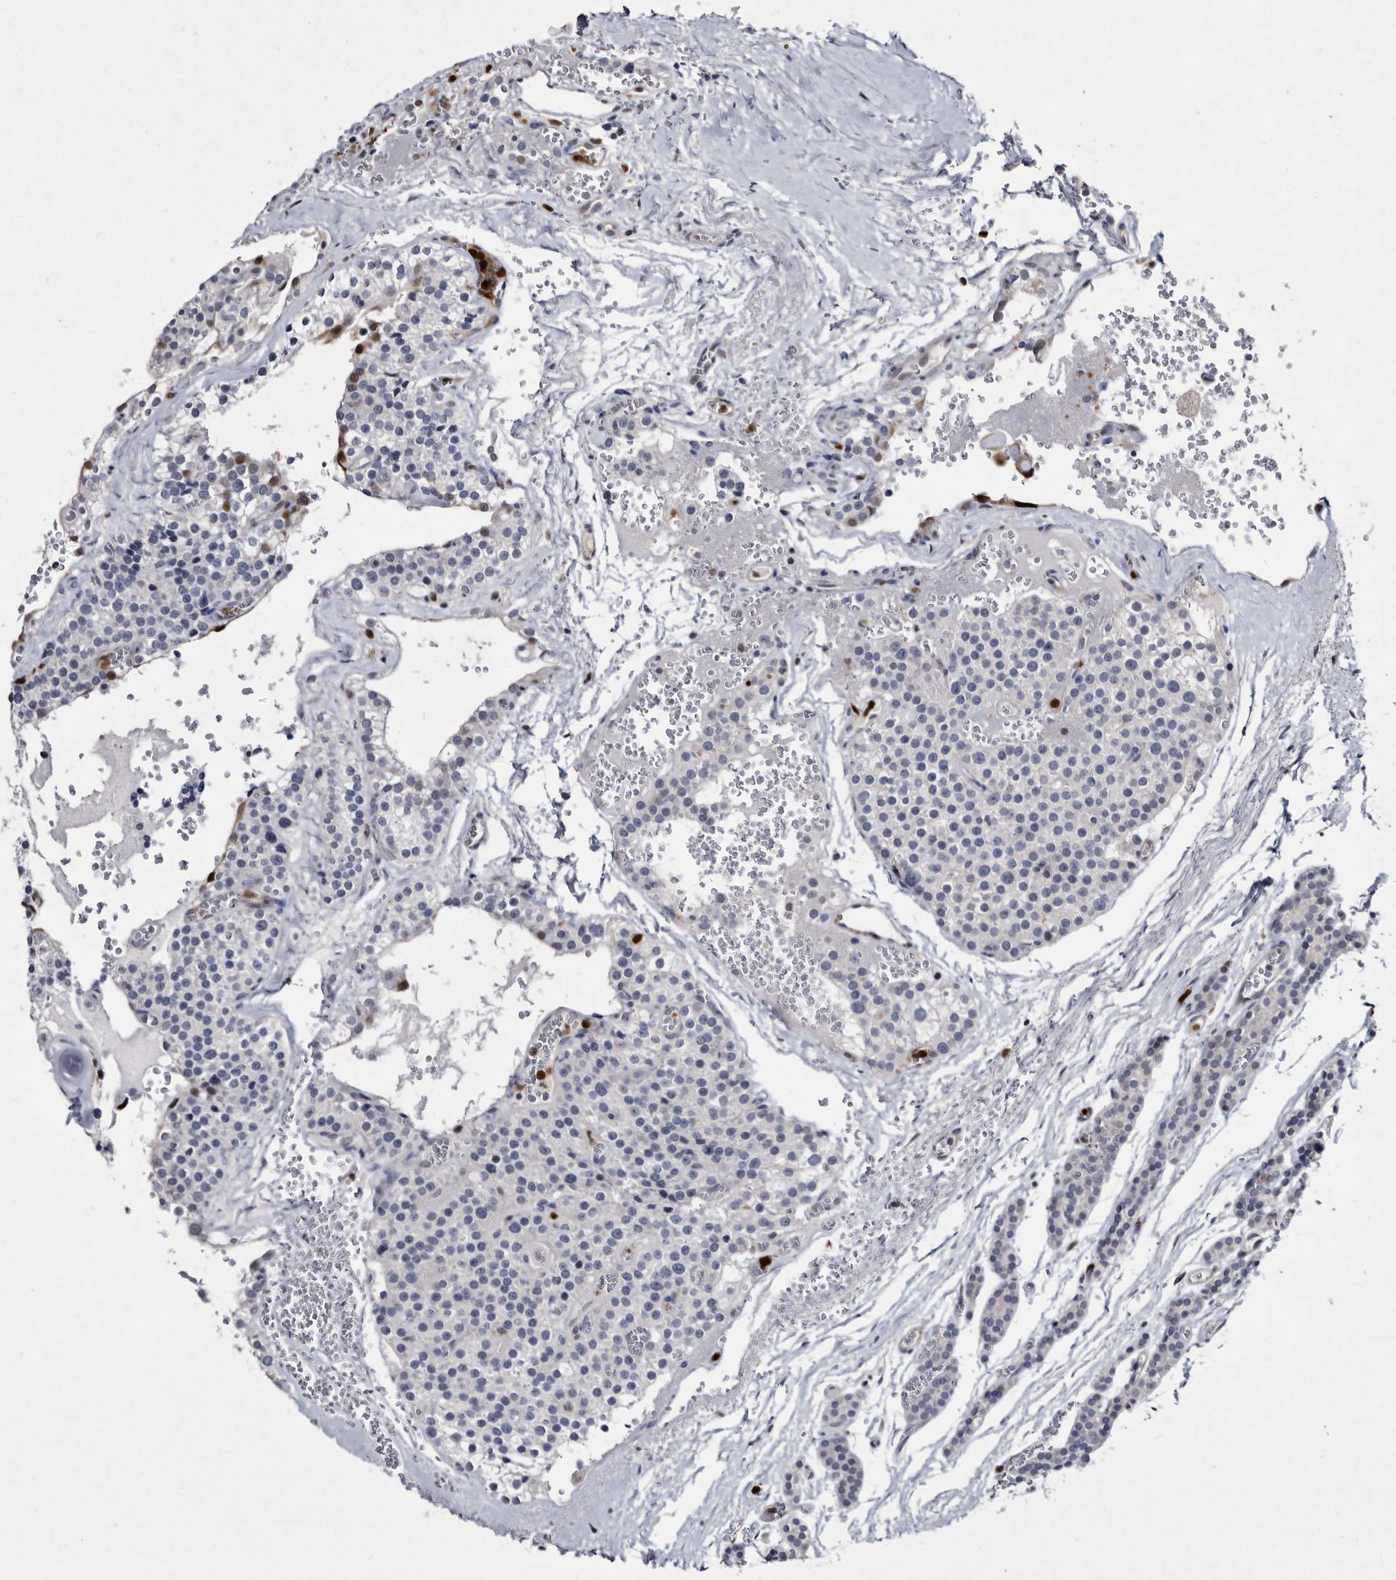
{"staining": {"intensity": "negative", "quantity": "none", "location": "none"}, "tissue": "parathyroid gland", "cell_type": "Glandular cells", "image_type": "normal", "snomed": [{"axis": "morphology", "description": "Normal tissue, NOS"}, {"axis": "topography", "description": "Parathyroid gland"}], "caption": "The photomicrograph exhibits no staining of glandular cells in unremarkable parathyroid gland. (DAB (3,3'-diaminobenzidine) immunohistochemistry visualized using brightfield microscopy, high magnification).", "gene": "SERPINB8", "patient": {"sex": "female", "age": 64}}